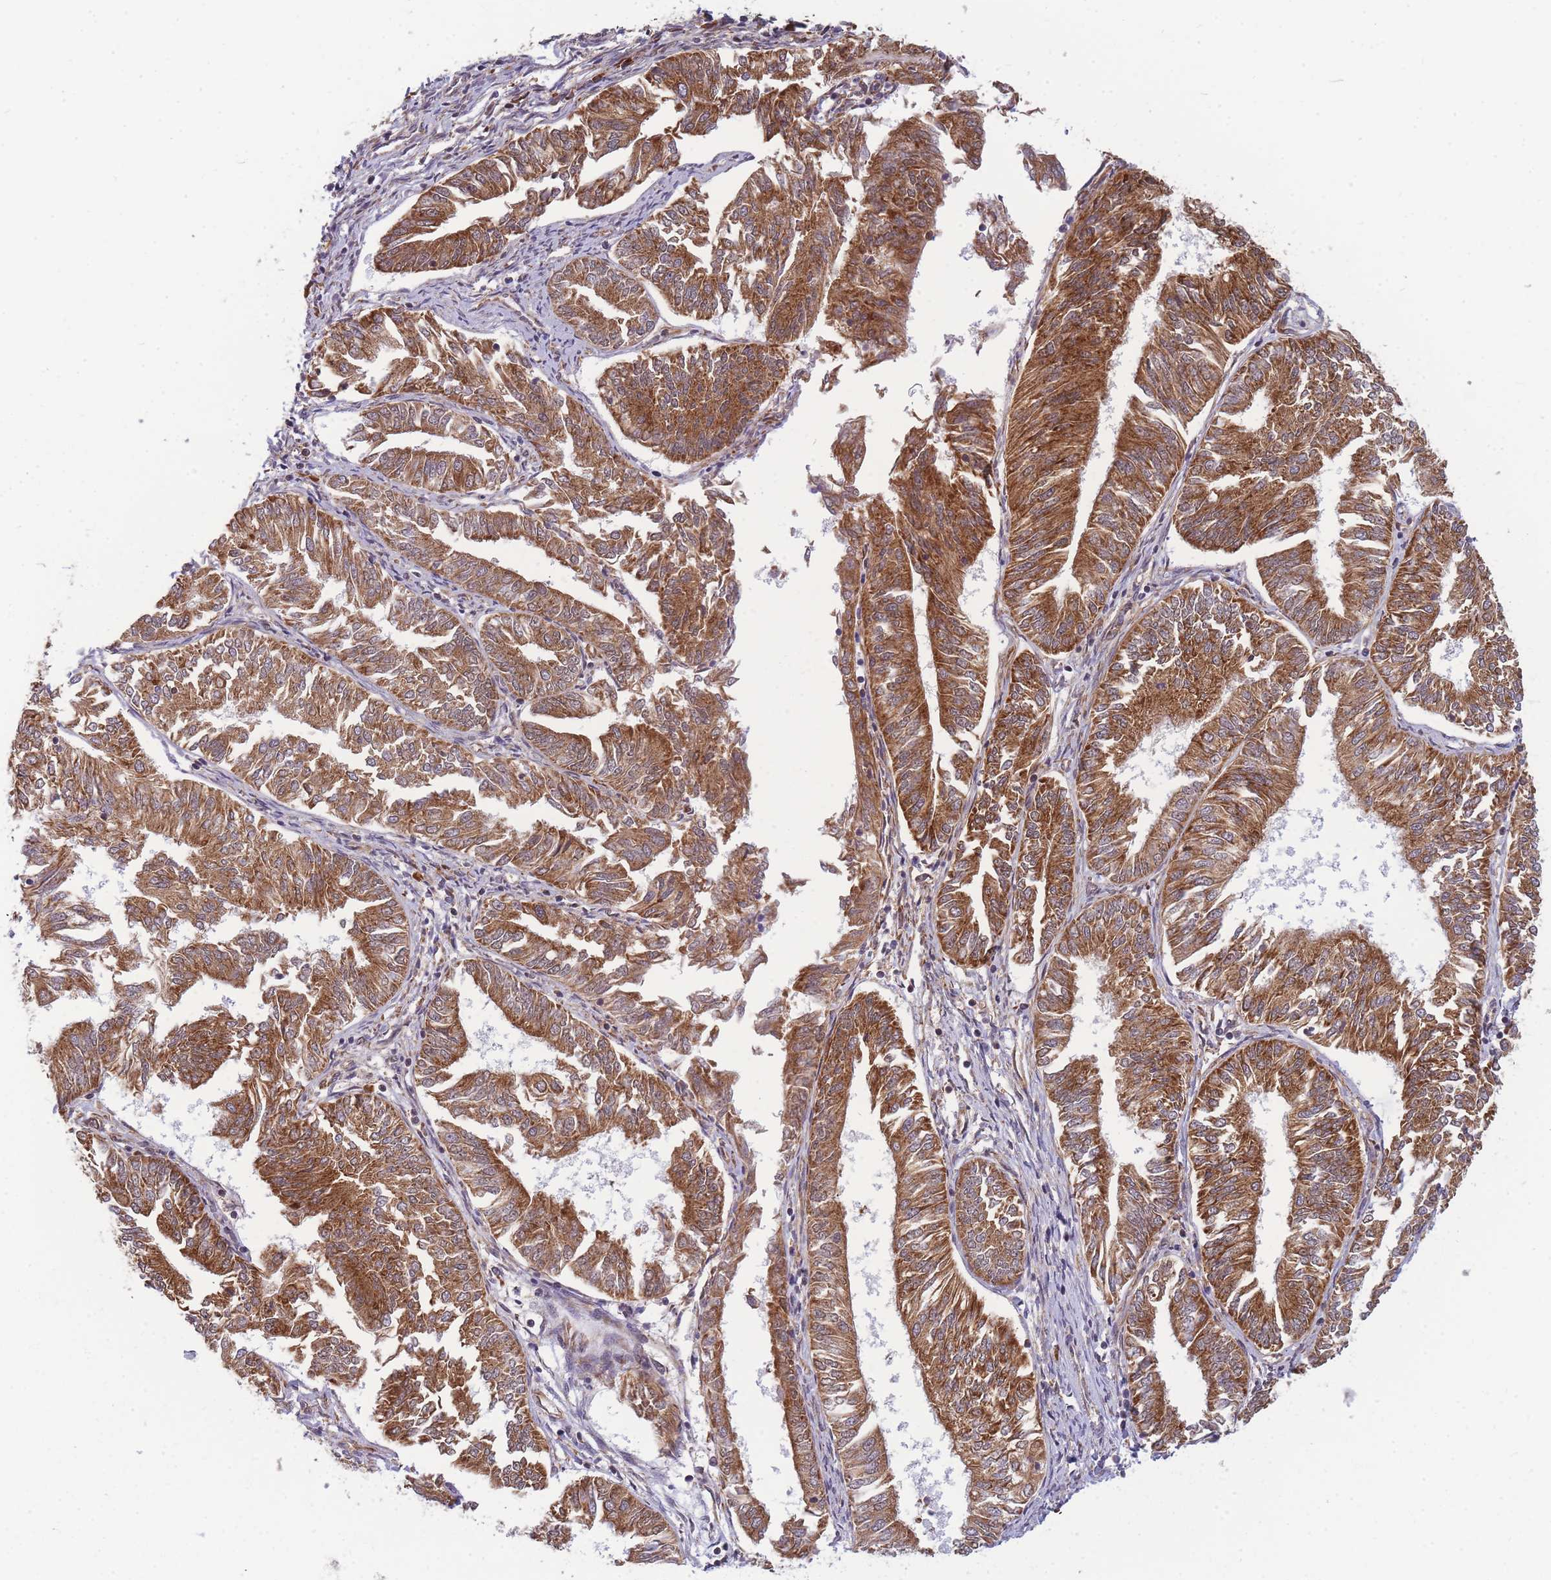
{"staining": {"intensity": "strong", "quantity": ">75%", "location": "cytoplasmic/membranous"}, "tissue": "endometrial cancer", "cell_type": "Tumor cells", "image_type": "cancer", "snomed": [{"axis": "morphology", "description": "Adenocarcinoma, NOS"}, {"axis": "topography", "description": "Endometrium"}], "caption": "Brown immunohistochemical staining in endometrial cancer (adenocarcinoma) exhibits strong cytoplasmic/membranous staining in approximately >75% of tumor cells.", "gene": "MRPL23", "patient": {"sex": "female", "age": 58}}